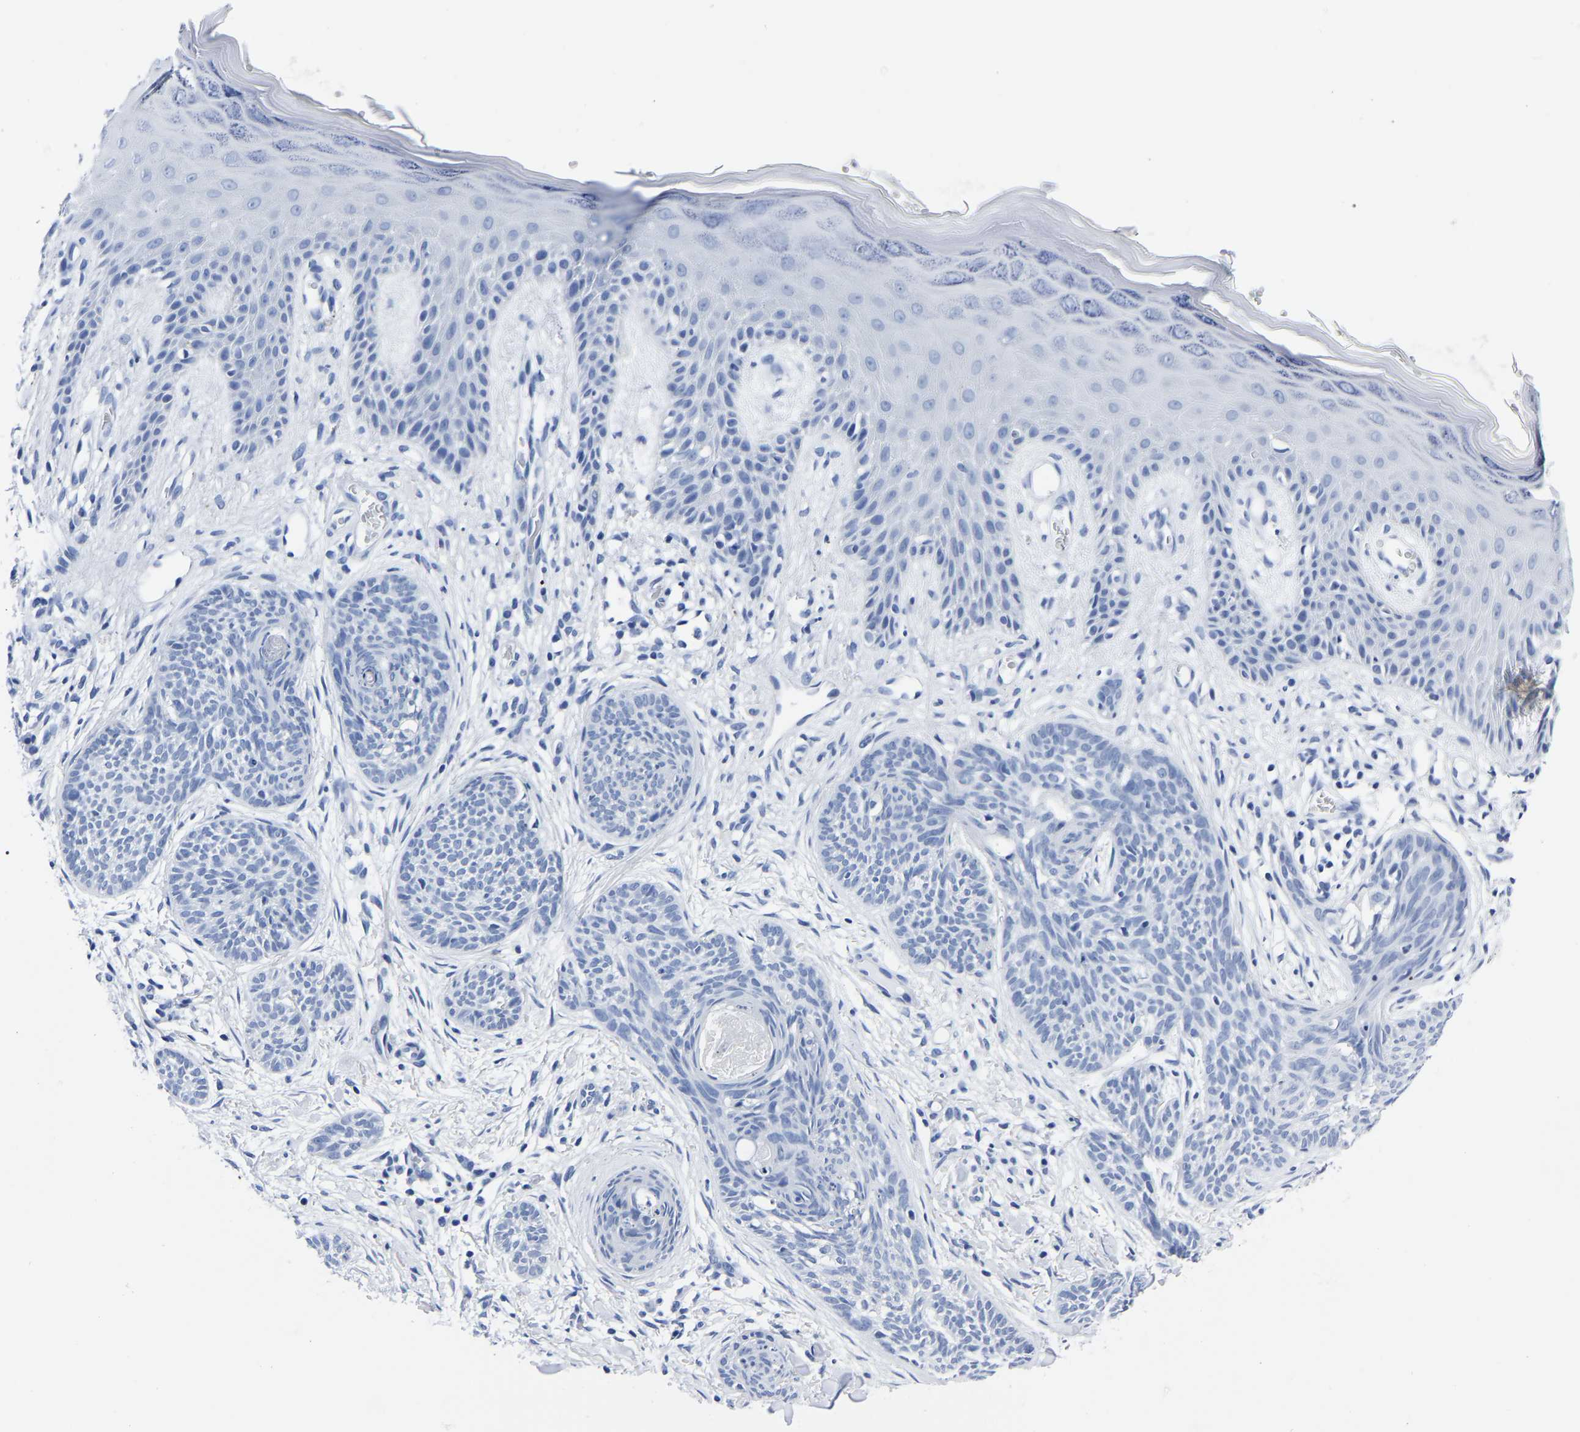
{"staining": {"intensity": "negative", "quantity": "none", "location": "none"}, "tissue": "skin cancer", "cell_type": "Tumor cells", "image_type": "cancer", "snomed": [{"axis": "morphology", "description": "Basal cell carcinoma"}, {"axis": "topography", "description": "Skin"}], "caption": "Immunohistochemical staining of human skin cancer displays no significant expression in tumor cells. The staining was performed using DAB (3,3'-diaminobenzidine) to visualize the protein expression in brown, while the nuclei were stained in blue with hematoxylin (Magnification: 20x).", "gene": "IMPG2", "patient": {"sex": "female", "age": 59}}